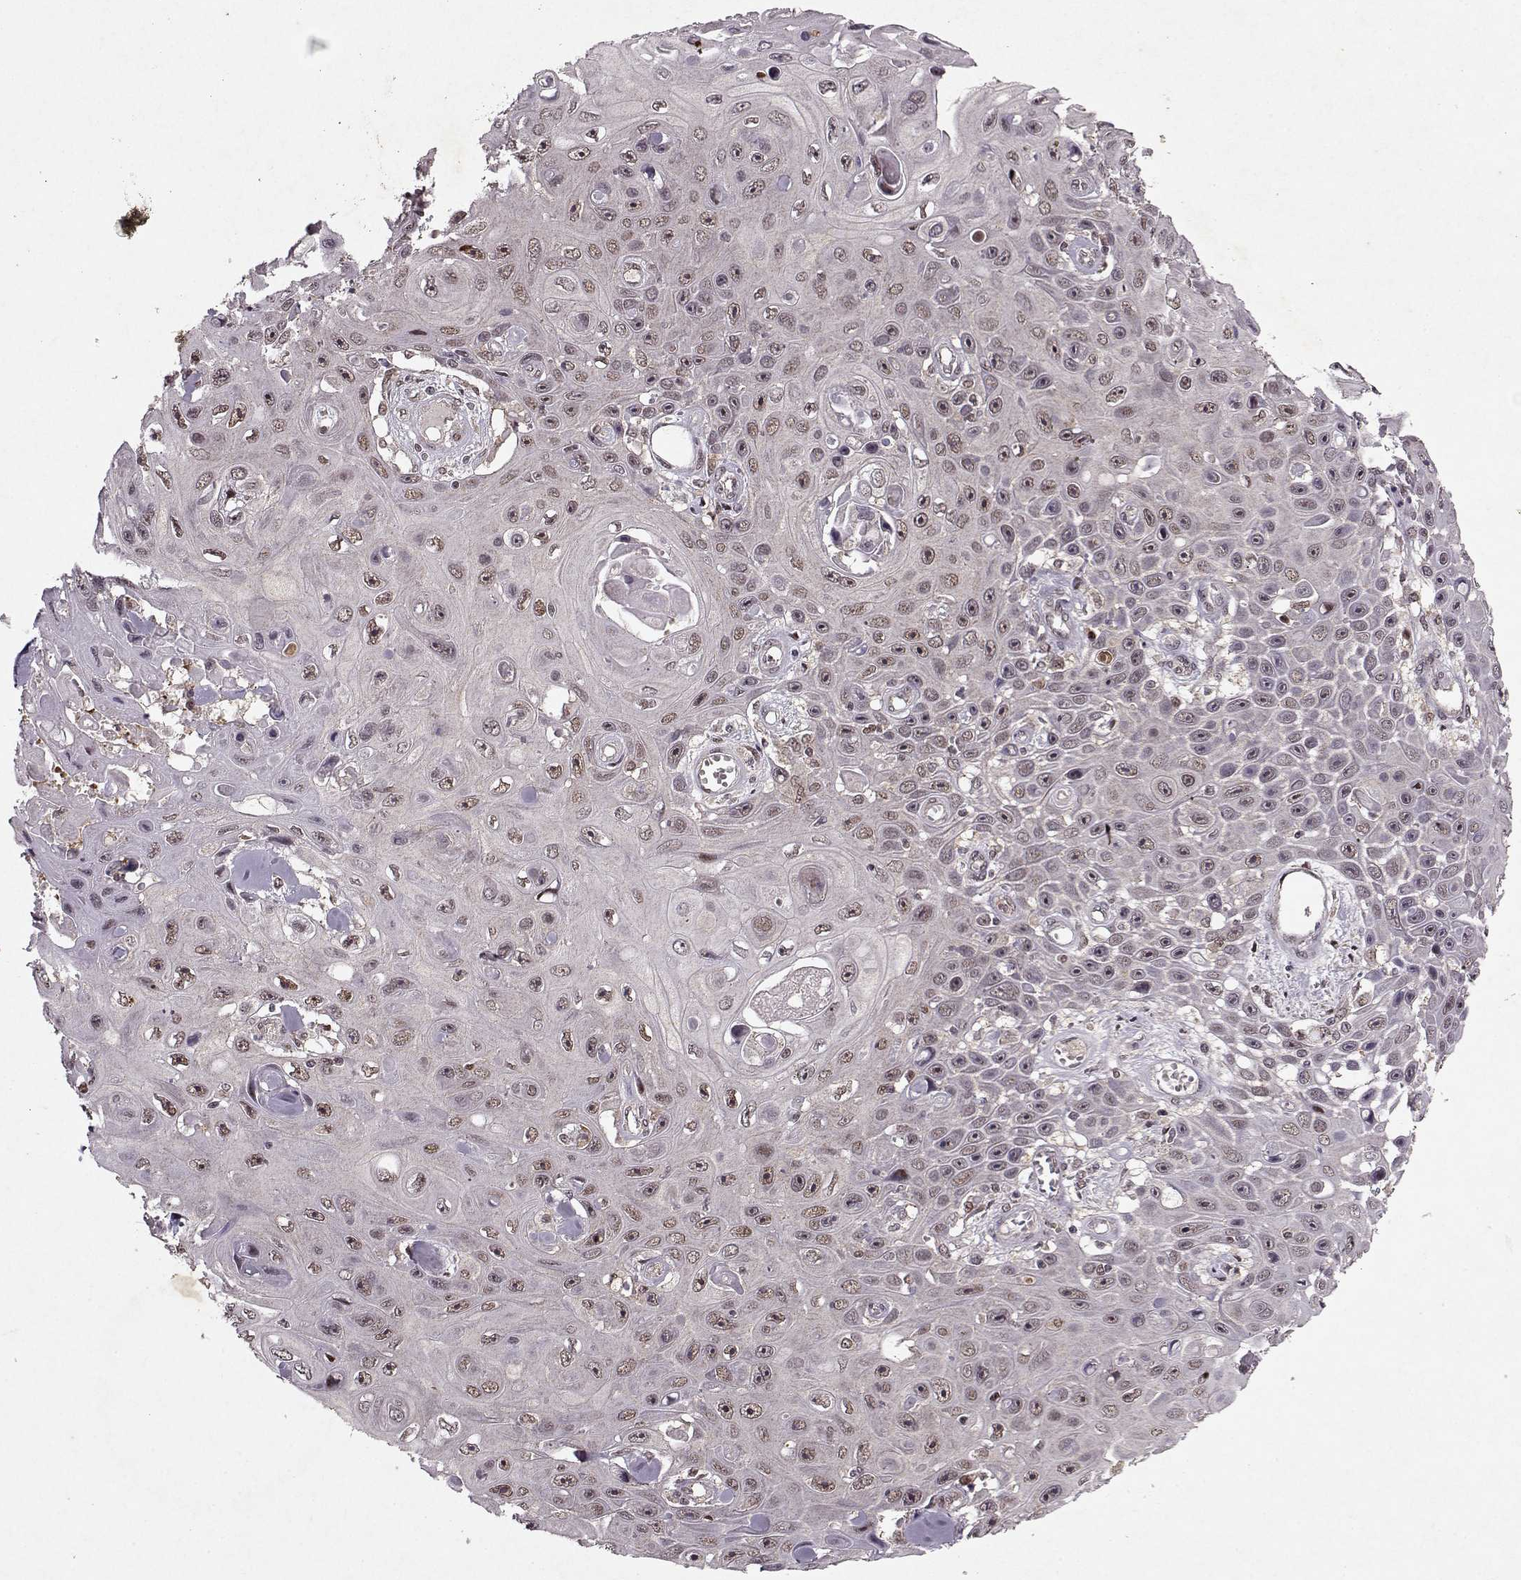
{"staining": {"intensity": "weak", "quantity": "25%-75%", "location": "nuclear"}, "tissue": "skin cancer", "cell_type": "Tumor cells", "image_type": "cancer", "snomed": [{"axis": "morphology", "description": "Squamous cell carcinoma, NOS"}, {"axis": "topography", "description": "Skin"}], "caption": "This image displays IHC staining of human skin cancer (squamous cell carcinoma), with low weak nuclear expression in about 25%-75% of tumor cells.", "gene": "PSMA7", "patient": {"sex": "male", "age": 82}}